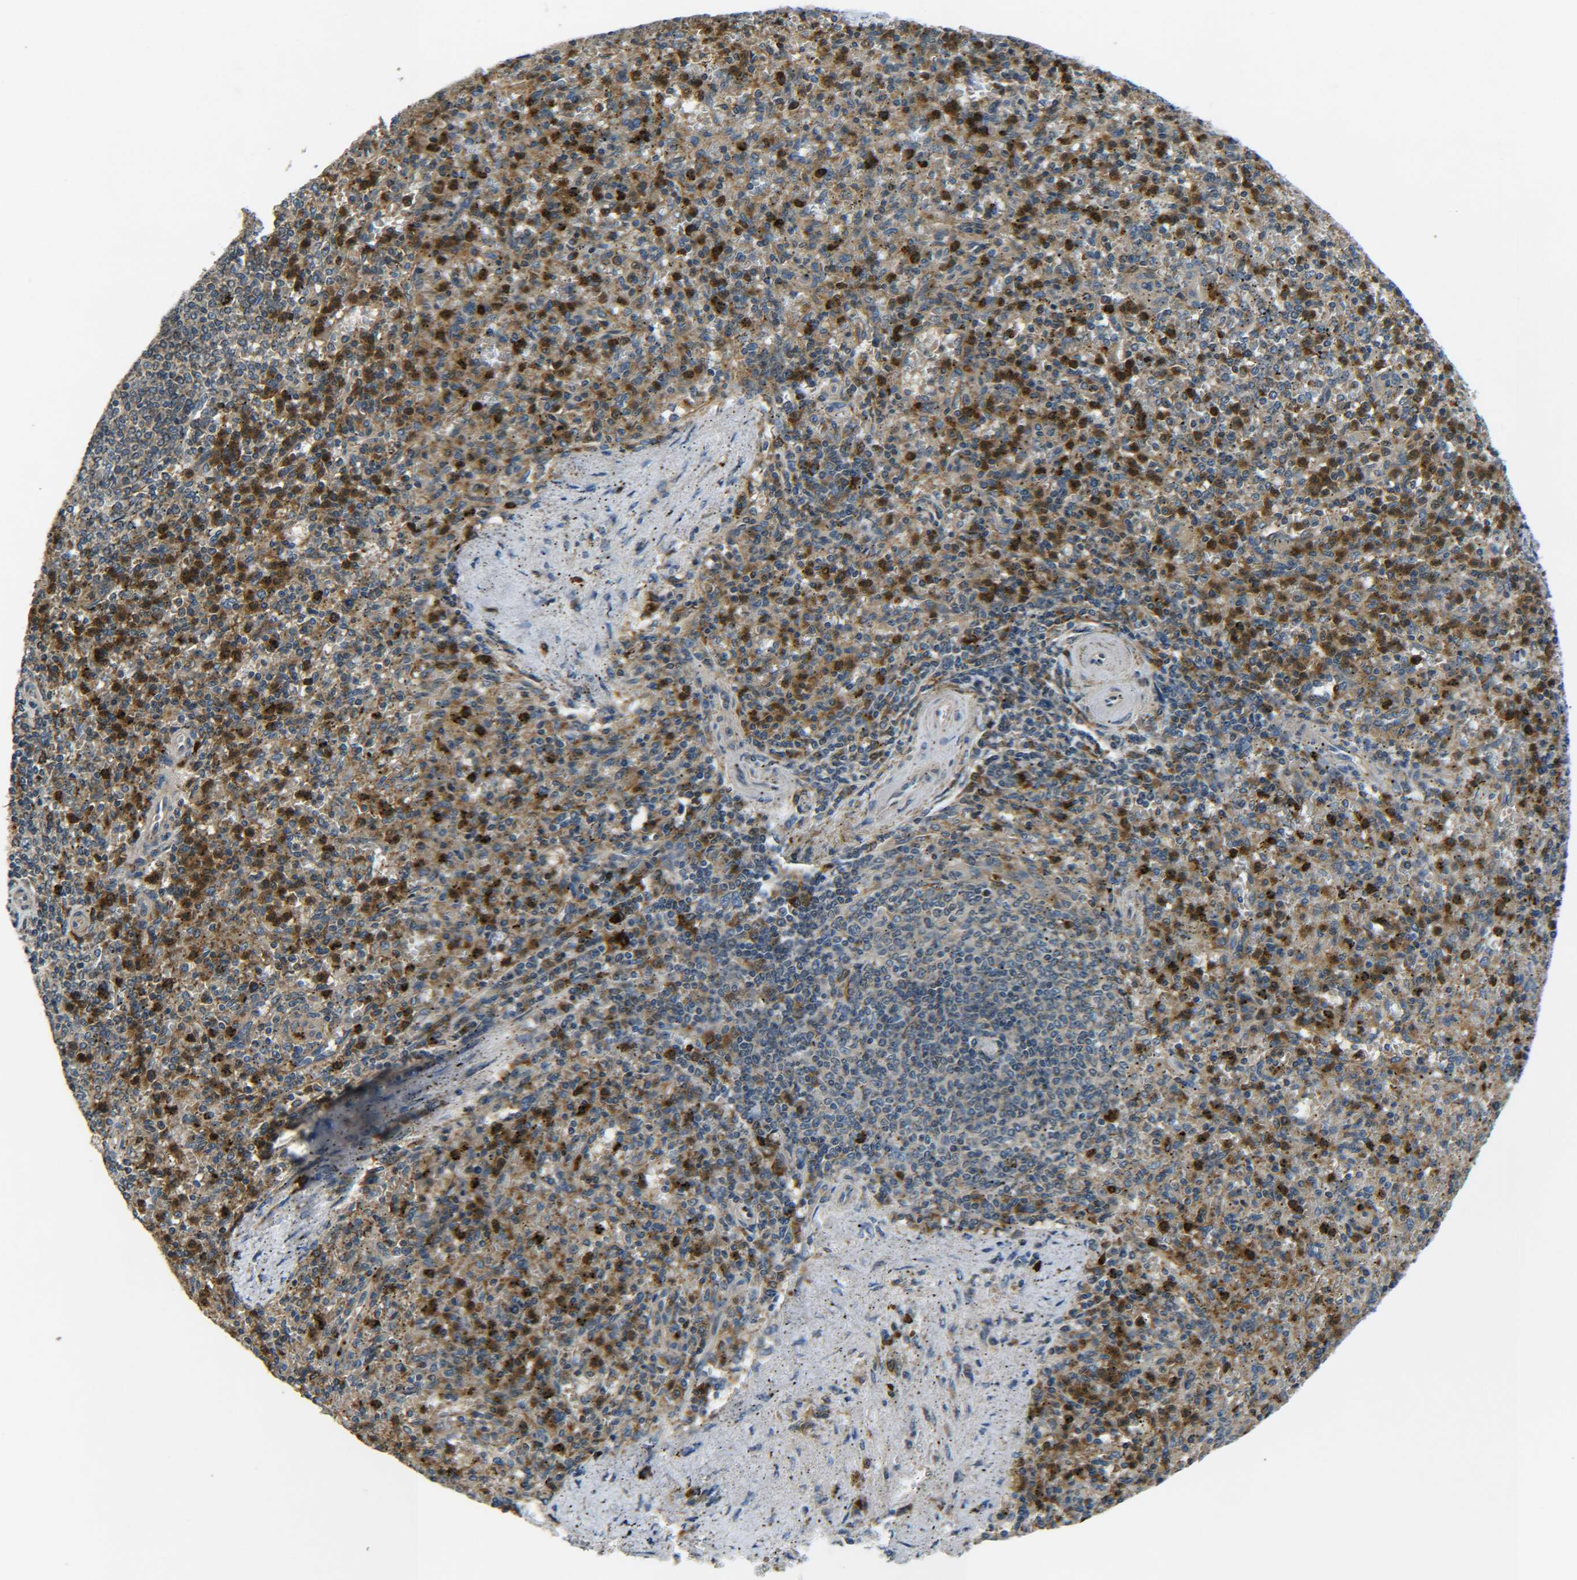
{"staining": {"intensity": "strong", "quantity": ">75%", "location": "cytoplasmic/membranous"}, "tissue": "spleen", "cell_type": "Cells in red pulp", "image_type": "normal", "snomed": [{"axis": "morphology", "description": "Normal tissue, NOS"}, {"axis": "topography", "description": "Spleen"}], "caption": "Immunohistochemical staining of benign human spleen displays high levels of strong cytoplasmic/membranous positivity in about >75% of cells in red pulp. (DAB (3,3'-diaminobenzidine) IHC, brown staining for protein, blue staining for nuclei).", "gene": "RAB1B", "patient": {"sex": "male", "age": 72}}